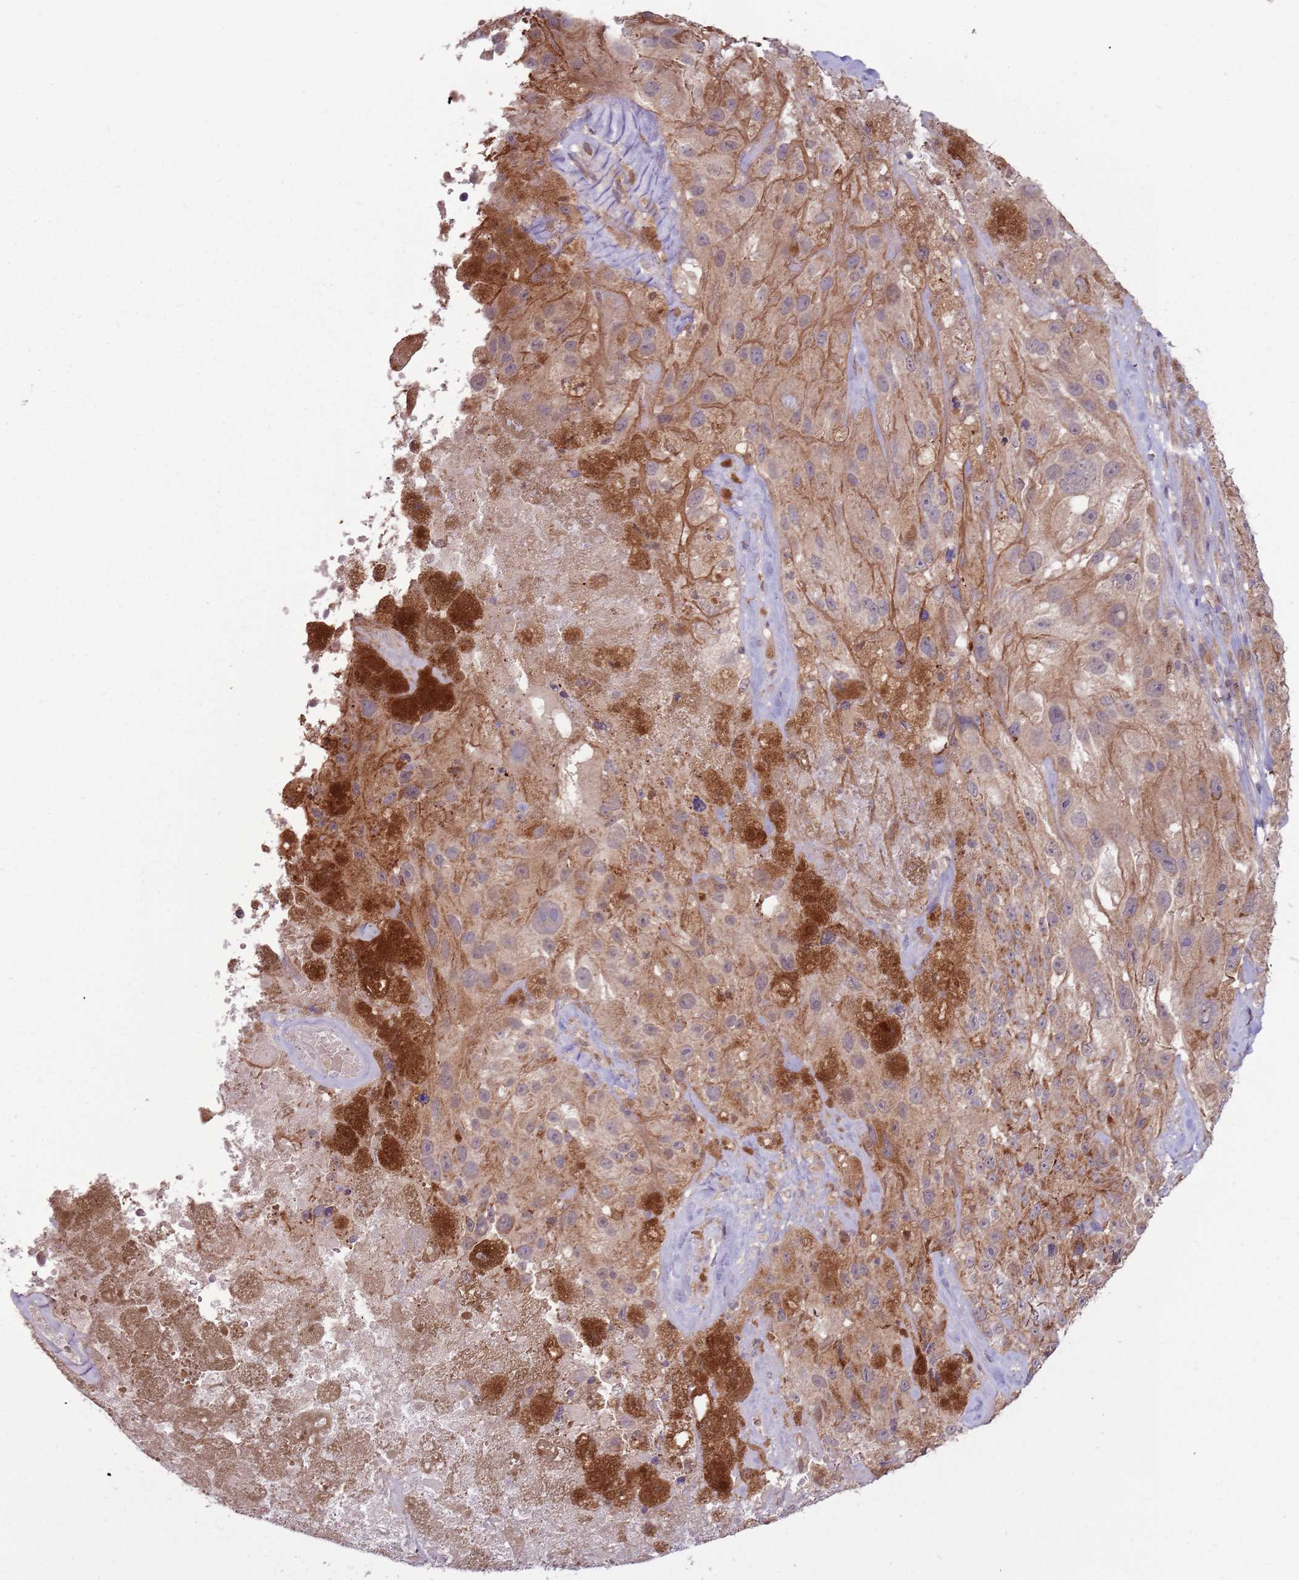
{"staining": {"intensity": "weak", "quantity": ">75%", "location": "cytoplasmic/membranous"}, "tissue": "melanoma", "cell_type": "Tumor cells", "image_type": "cancer", "snomed": [{"axis": "morphology", "description": "Malignant melanoma, Metastatic site"}, {"axis": "topography", "description": "Lymph node"}], "caption": "Immunohistochemical staining of human malignant melanoma (metastatic site) demonstrates low levels of weak cytoplasmic/membranous protein positivity in approximately >75% of tumor cells.", "gene": "RNF181", "patient": {"sex": "male", "age": 62}}